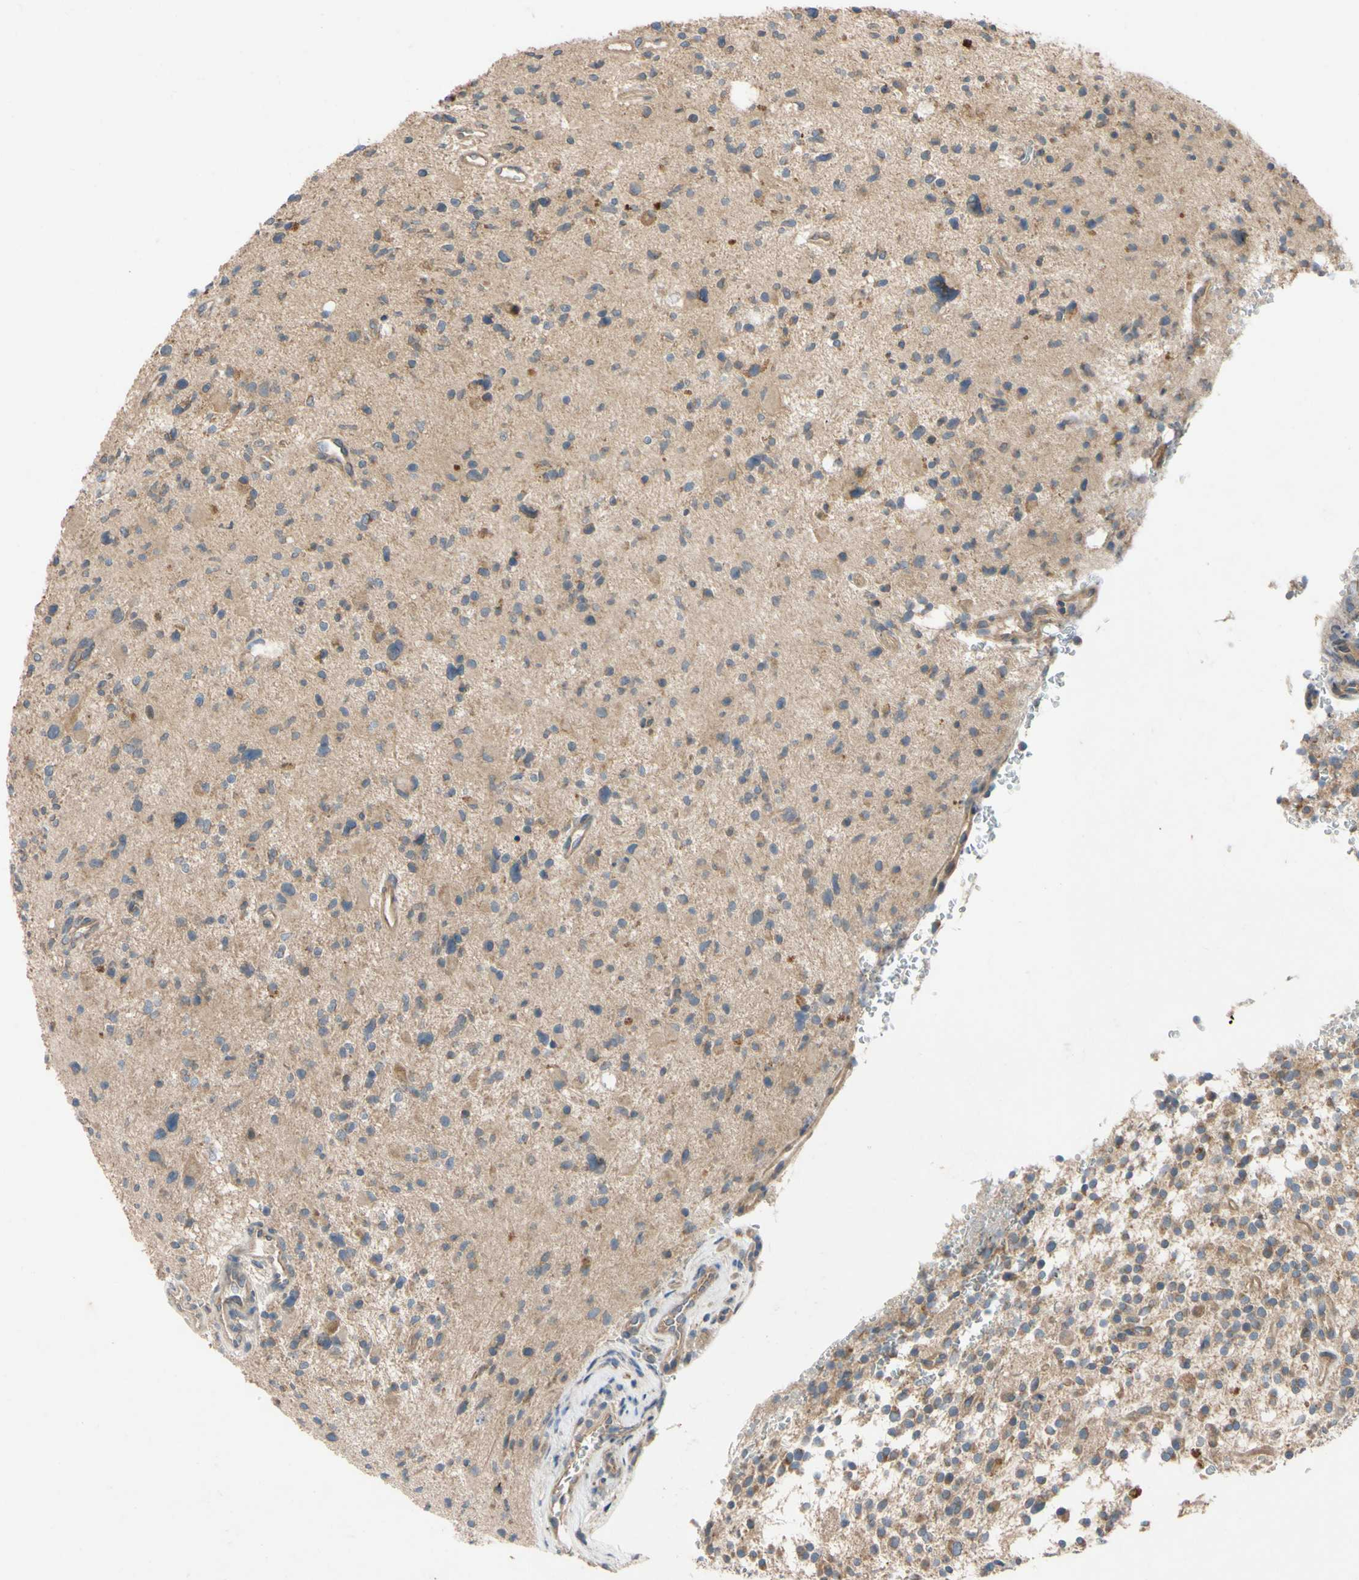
{"staining": {"intensity": "moderate", "quantity": ">75%", "location": "cytoplasmic/membranous"}, "tissue": "glioma", "cell_type": "Tumor cells", "image_type": "cancer", "snomed": [{"axis": "morphology", "description": "Glioma, malignant, High grade"}, {"axis": "topography", "description": "Brain"}], "caption": "An immunohistochemistry (IHC) photomicrograph of tumor tissue is shown. Protein staining in brown shows moderate cytoplasmic/membranous positivity in malignant glioma (high-grade) within tumor cells.", "gene": "MBTPS2", "patient": {"sex": "male", "age": 48}}